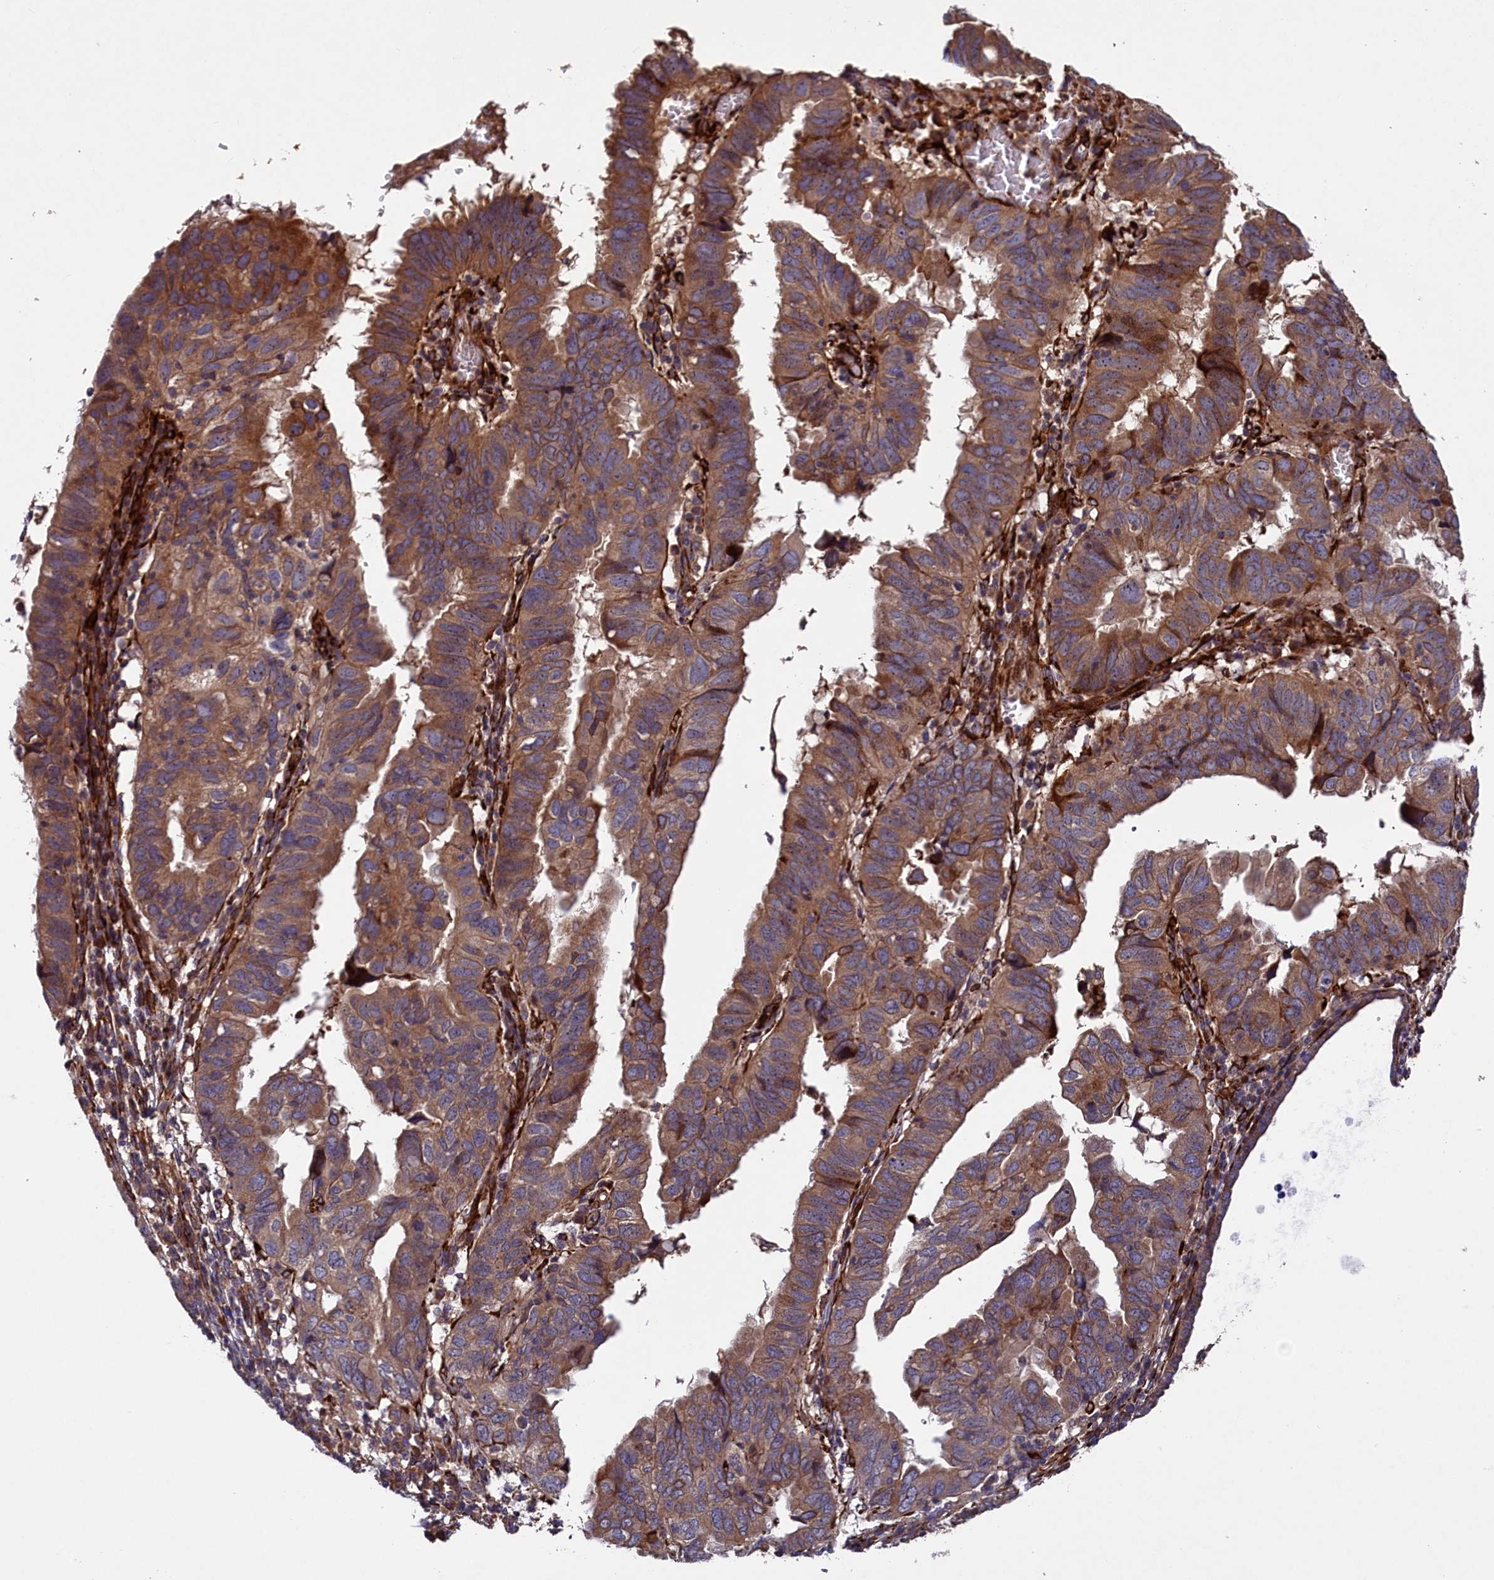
{"staining": {"intensity": "moderate", "quantity": ">75%", "location": "cytoplasmic/membranous"}, "tissue": "endometrial cancer", "cell_type": "Tumor cells", "image_type": "cancer", "snomed": [{"axis": "morphology", "description": "Adenocarcinoma, NOS"}, {"axis": "topography", "description": "Uterus"}], "caption": "A histopathology image of human endometrial adenocarcinoma stained for a protein demonstrates moderate cytoplasmic/membranous brown staining in tumor cells.", "gene": "ARRDC4", "patient": {"sex": "female", "age": 77}}